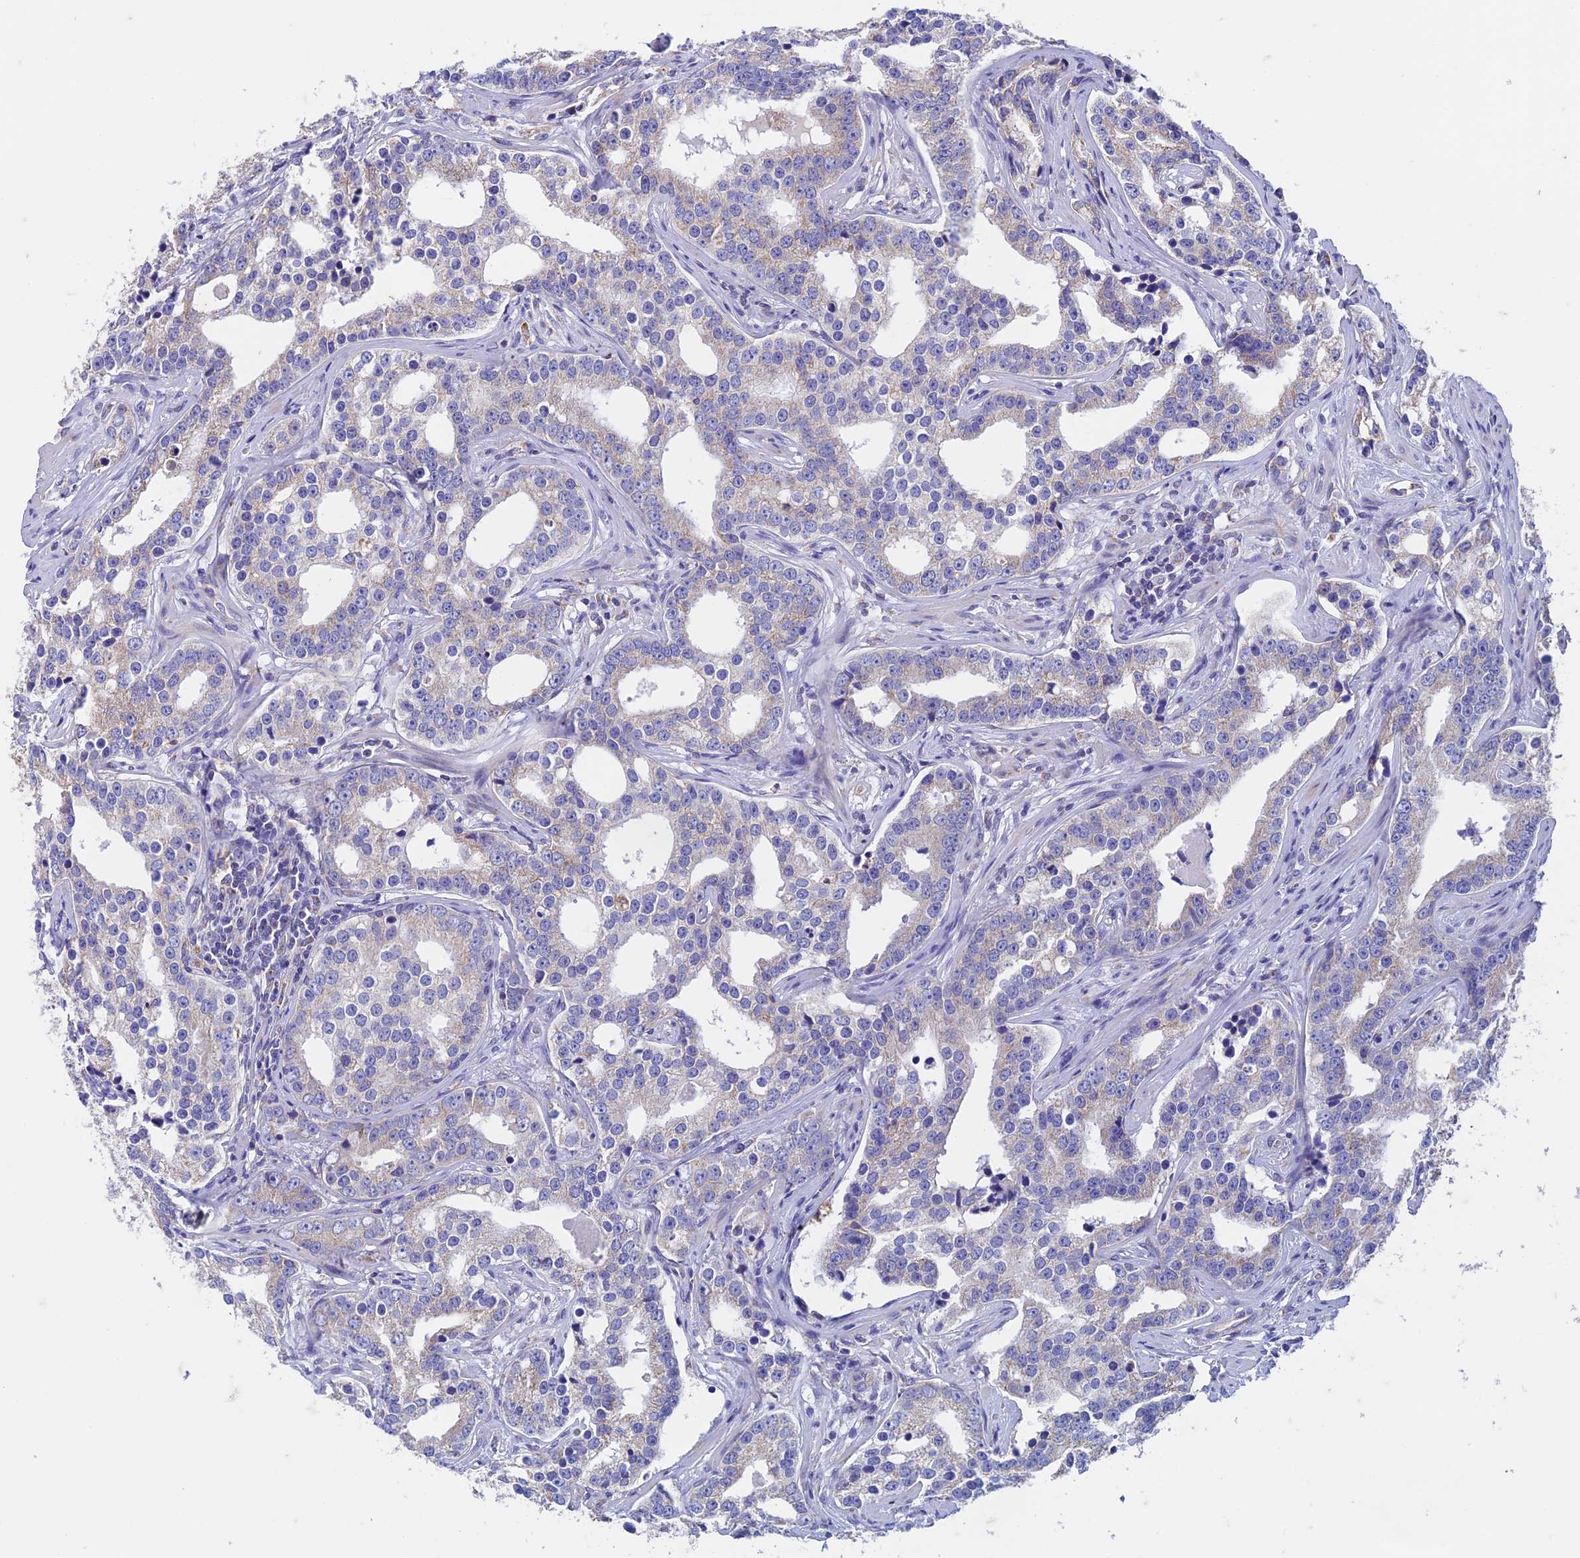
{"staining": {"intensity": "weak", "quantity": "<25%", "location": "cytoplasmic/membranous"}, "tissue": "prostate cancer", "cell_type": "Tumor cells", "image_type": "cancer", "snomed": [{"axis": "morphology", "description": "Adenocarcinoma, High grade"}, {"axis": "topography", "description": "Prostate"}], "caption": "This is an IHC image of human high-grade adenocarcinoma (prostate). There is no expression in tumor cells.", "gene": "ZNF181", "patient": {"sex": "male", "age": 62}}